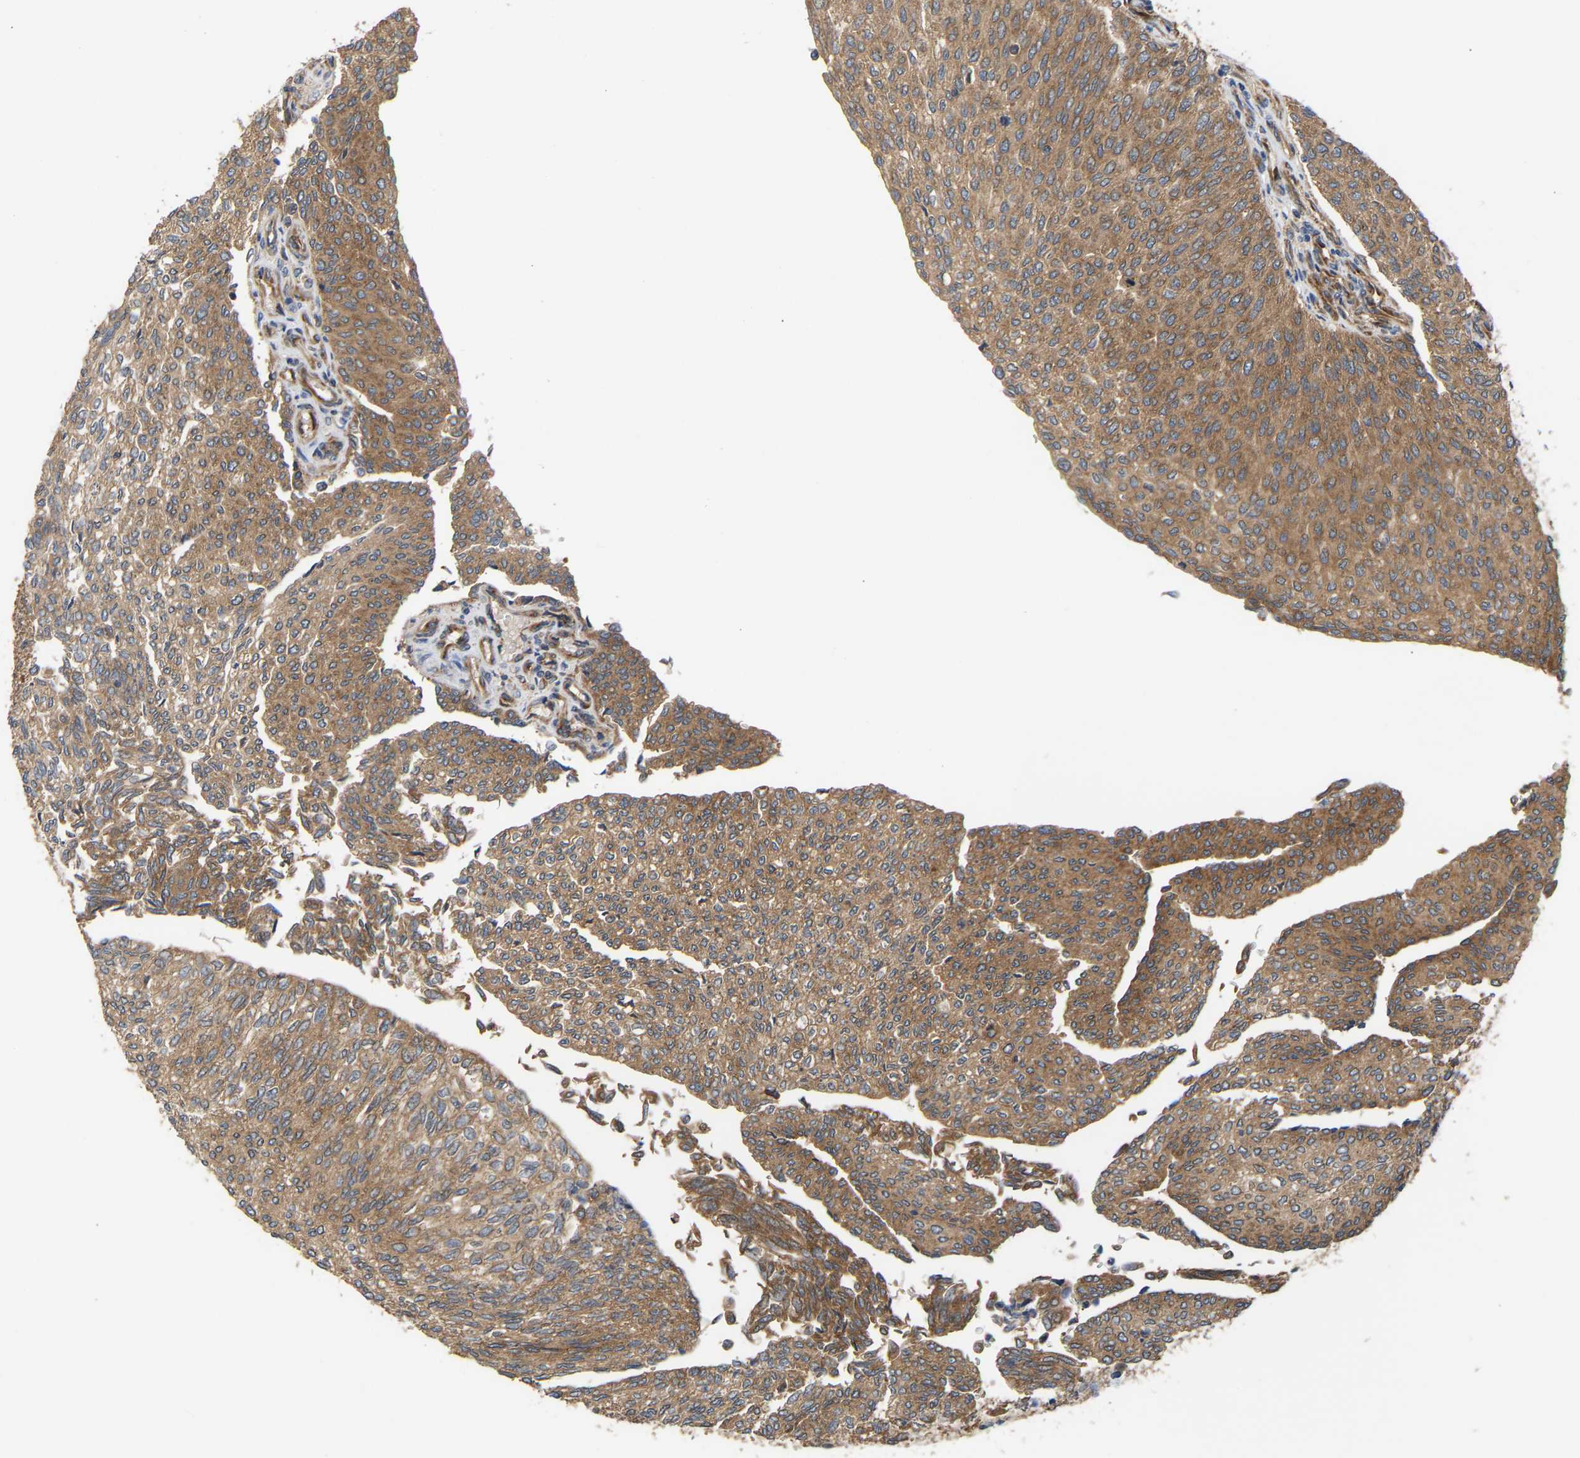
{"staining": {"intensity": "moderate", "quantity": ">75%", "location": "cytoplasmic/membranous"}, "tissue": "urothelial cancer", "cell_type": "Tumor cells", "image_type": "cancer", "snomed": [{"axis": "morphology", "description": "Urothelial carcinoma, Low grade"}, {"axis": "topography", "description": "Urinary bladder"}], "caption": "Immunohistochemistry (IHC) image of neoplastic tissue: urothelial cancer stained using IHC reveals medium levels of moderate protein expression localized specifically in the cytoplasmic/membranous of tumor cells, appearing as a cytoplasmic/membranous brown color.", "gene": "LAPTM4B", "patient": {"sex": "female", "age": 79}}